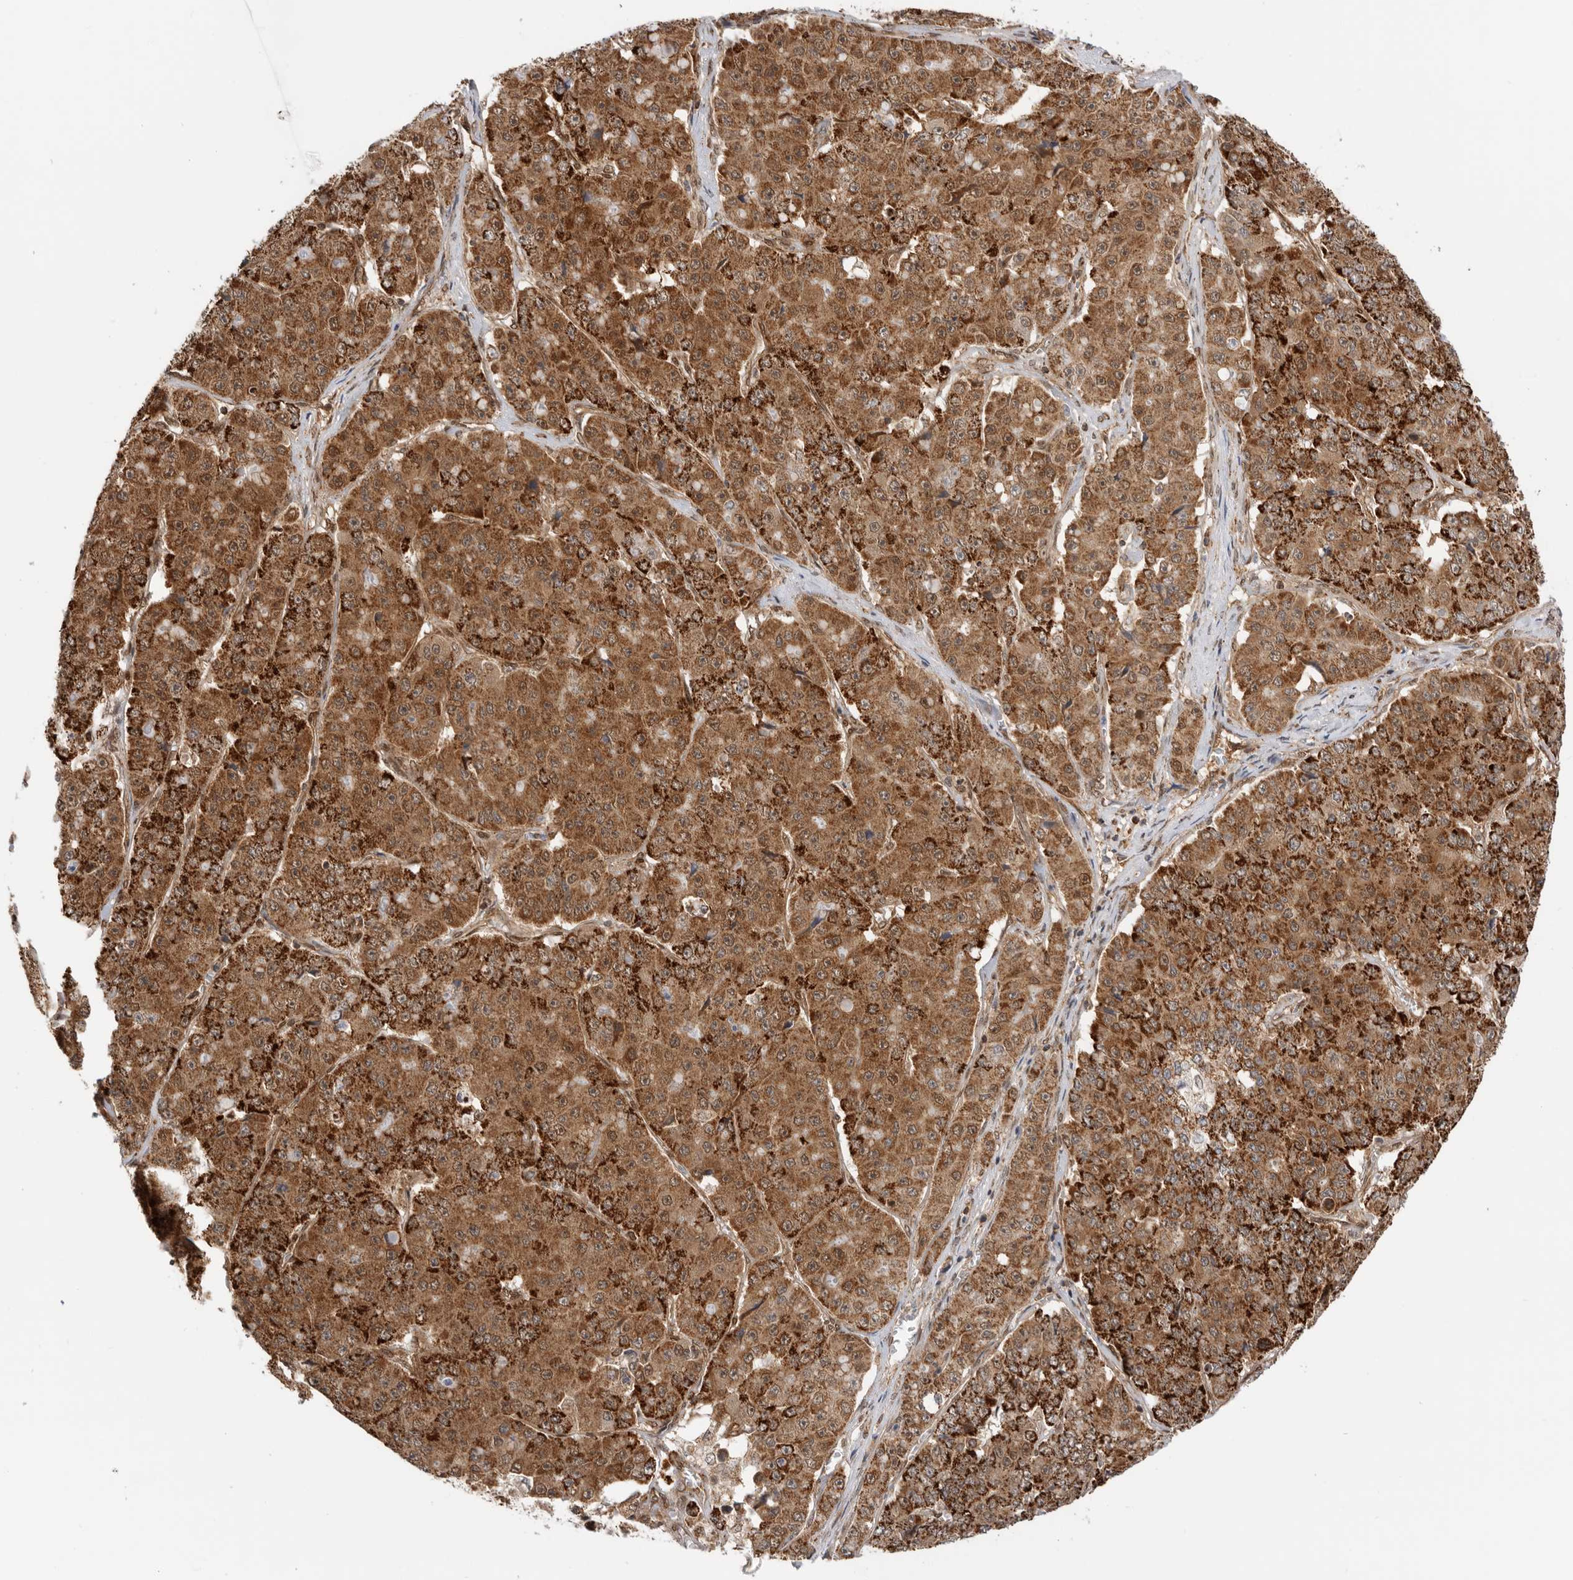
{"staining": {"intensity": "strong", "quantity": ">75%", "location": "cytoplasmic/membranous"}, "tissue": "pancreatic cancer", "cell_type": "Tumor cells", "image_type": "cancer", "snomed": [{"axis": "morphology", "description": "Adenocarcinoma, NOS"}, {"axis": "topography", "description": "Pancreas"}], "caption": "The micrograph displays staining of pancreatic adenocarcinoma, revealing strong cytoplasmic/membranous protein staining (brown color) within tumor cells. The protein of interest is shown in brown color, while the nuclei are stained blue.", "gene": "DCAF8", "patient": {"sex": "male", "age": 50}}